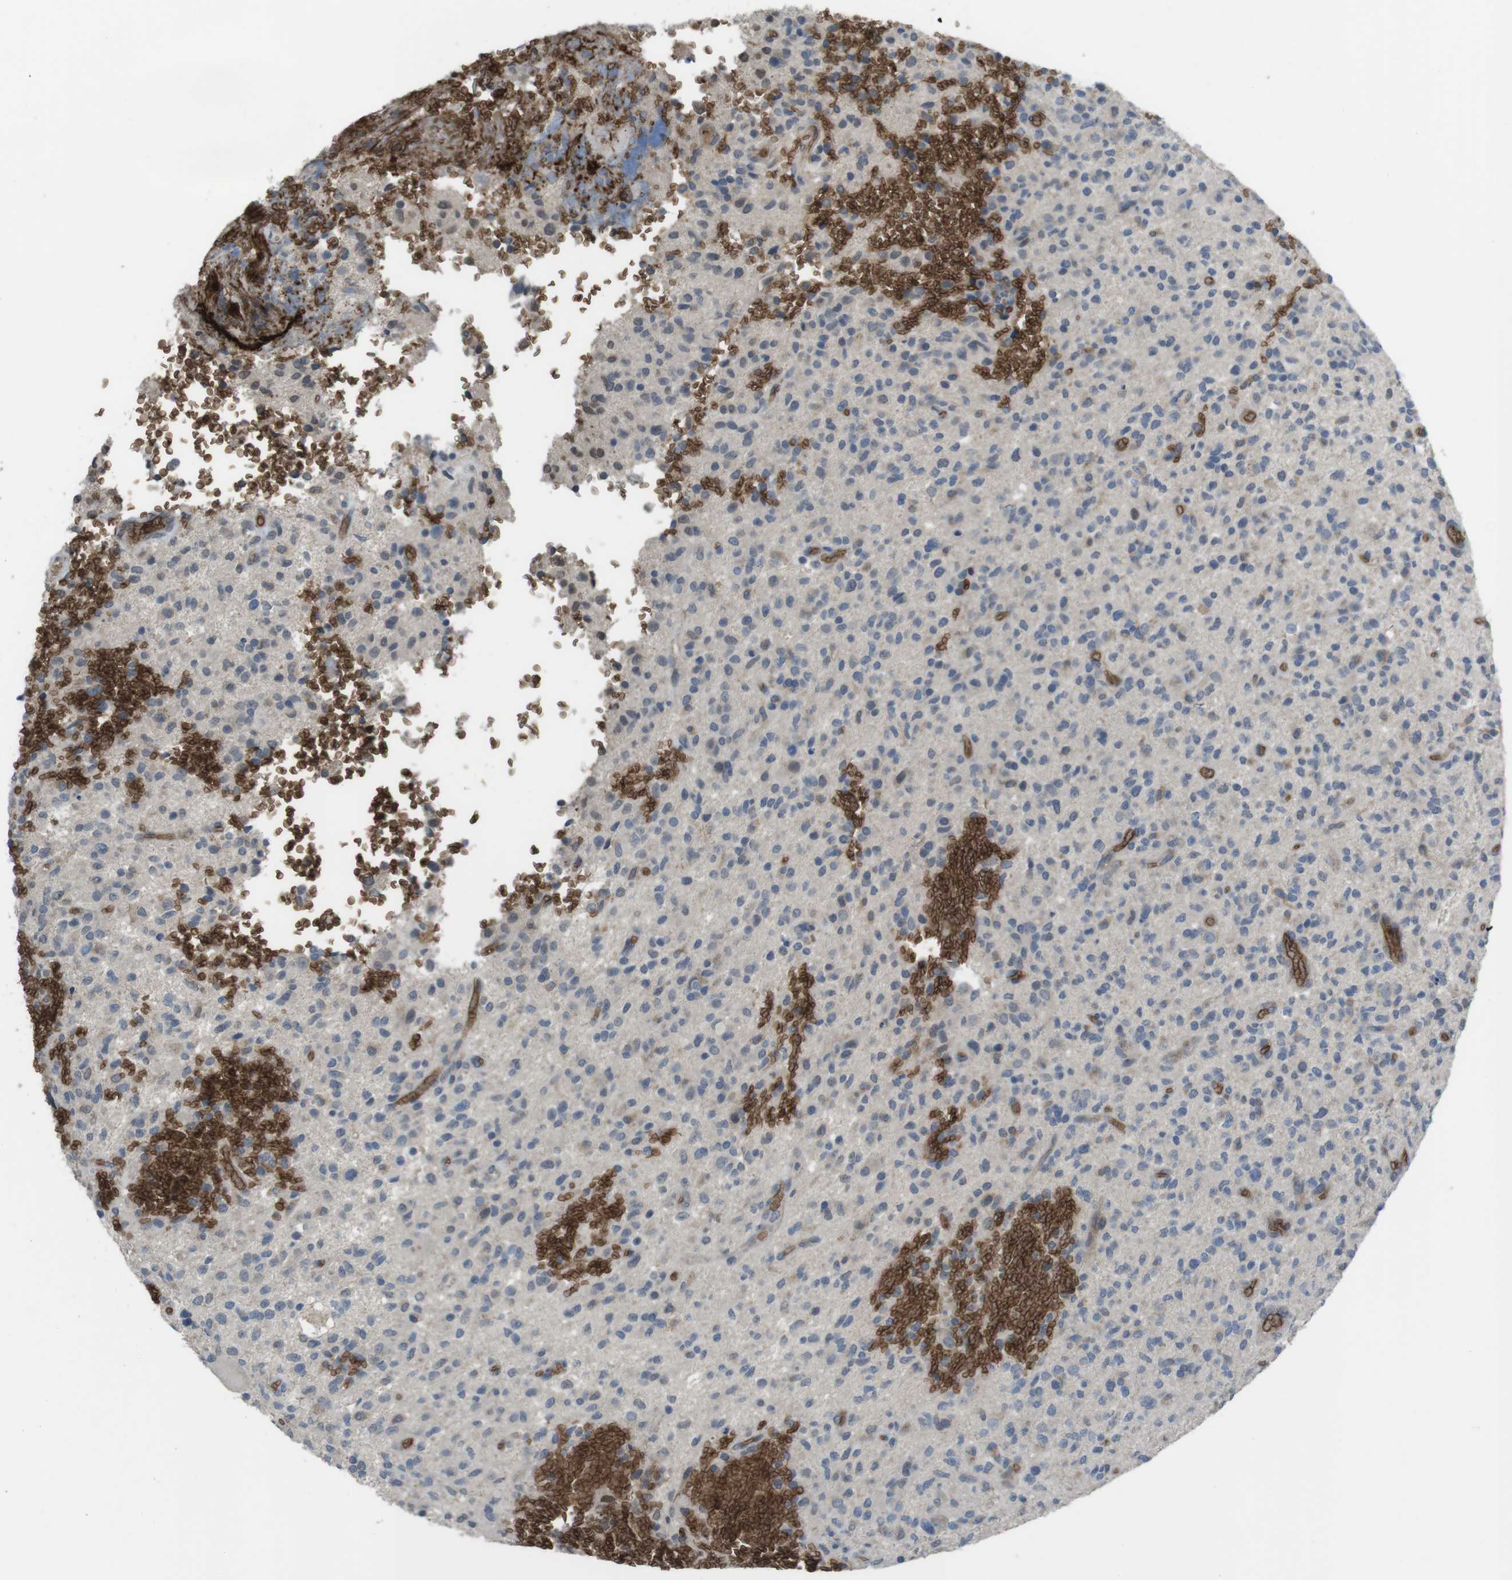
{"staining": {"intensity": "weak", "quantity": "<25%", "location": "cytoplasmic/membranous"}, "tissue": "glioma", "cell_type": "Tumor cells", "image_type": "cancer", "snomed": [{"axis": "morphology", "description": "Glioma, malignant, High grade"}, {"axis": "topography", "description": "Brain"}], "caption": "This is a image of IHC staining of glioma, which shows no staining in tumor cells.", "gene": "GYPA", "patient": {"sex": "male", "age": 71}}